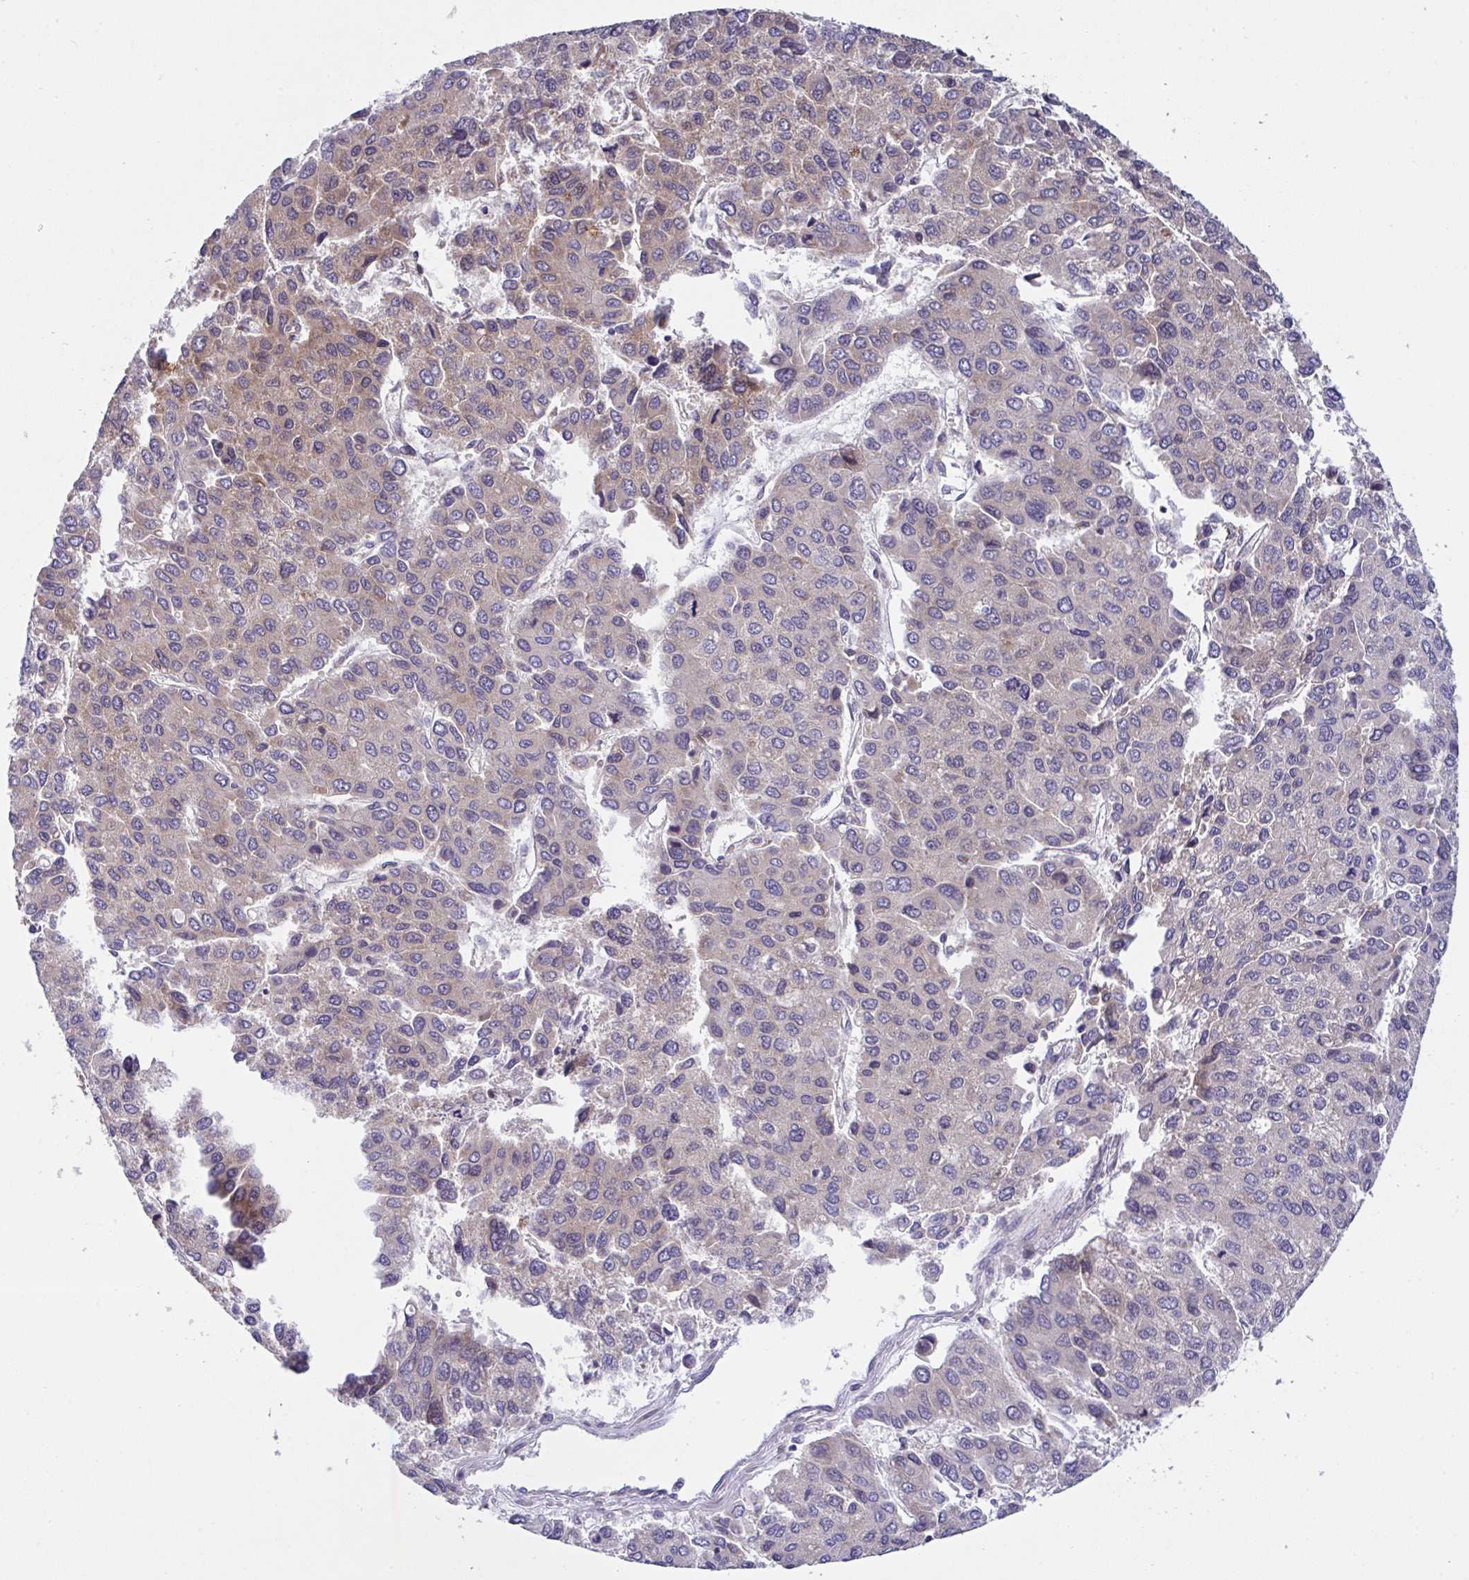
{"staining": {"intensity": "weak", "quantity": "<25%", "location": "cytoplasmic/membranous"}, "tissue": "liver cancer", "cell_type": "Tumor cells", "image_type": "cancer", "snomed": [{"axis": "morphology", "description": "Carcinoma, Hepatocellular, NOS"}, {"axis": "topography", "description": "Liver"}], "caption": "Tumor cells are negative for protein expression in human liver cancer.", "gene": "FAU", "patient": {"sex": "female", "age": 66}}